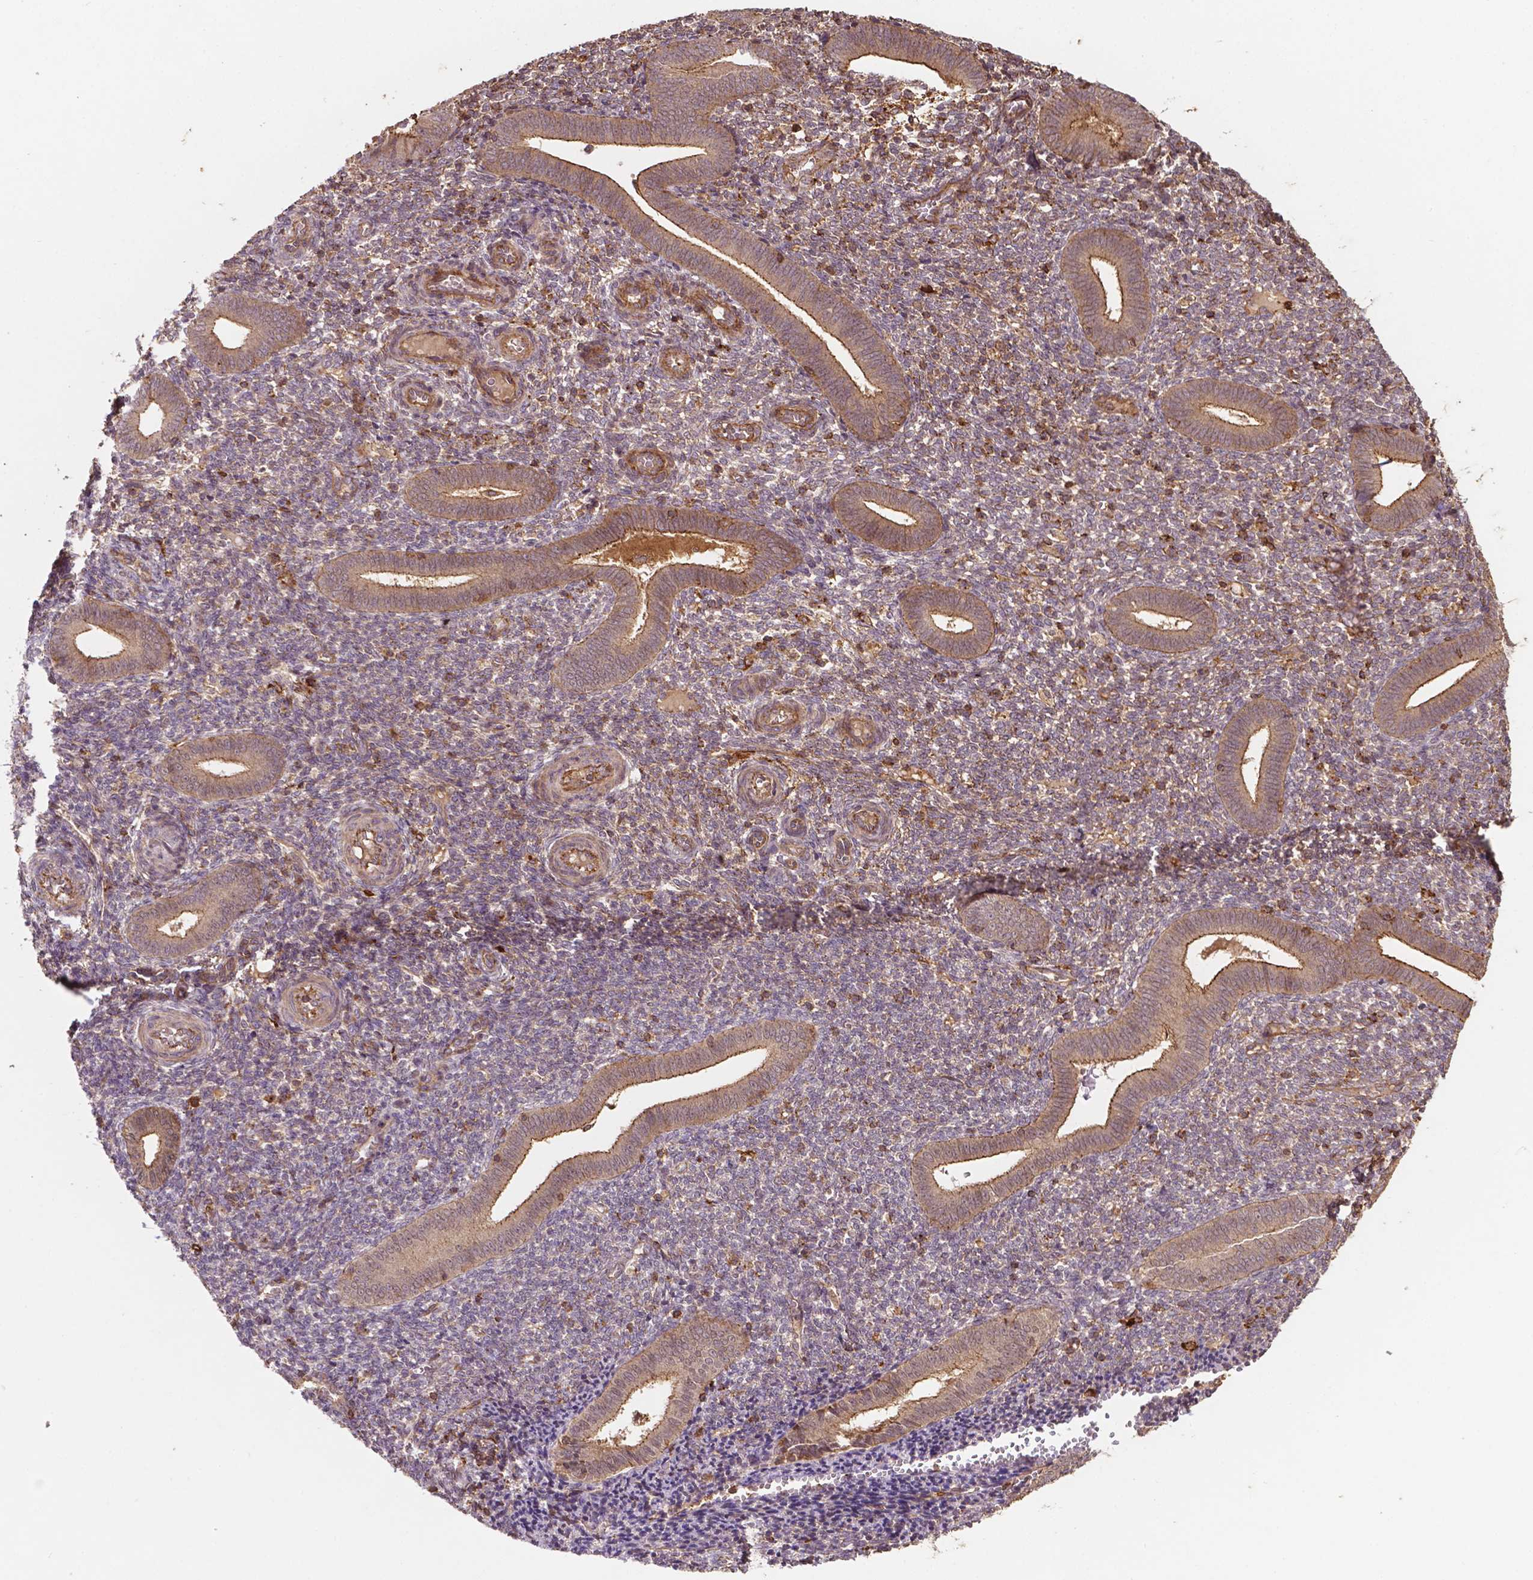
{"staining": {"intensity": "weak", "quantity": "<25%", "location": "cytoplasmic/membranous"}, "tissue": "endometrium", "cell_type": "Cells in endometrial stroma", "image_type": "normal", "snomed": [{"axis": "morphology", "description": "Normal tissue, NOS"}, {"axis": "topography", "description": "Endometrium"}], "caption": "An IHC micrograph of benign endometrium is shown. There is no staining in cells in endometrial stroma of endometrium. (DAB (3,3'-diaminobenzidine) immunohistochemistry, high magnification).", "gene": "ZMYND19", "patient": {"sex": "female", "age": 25}}